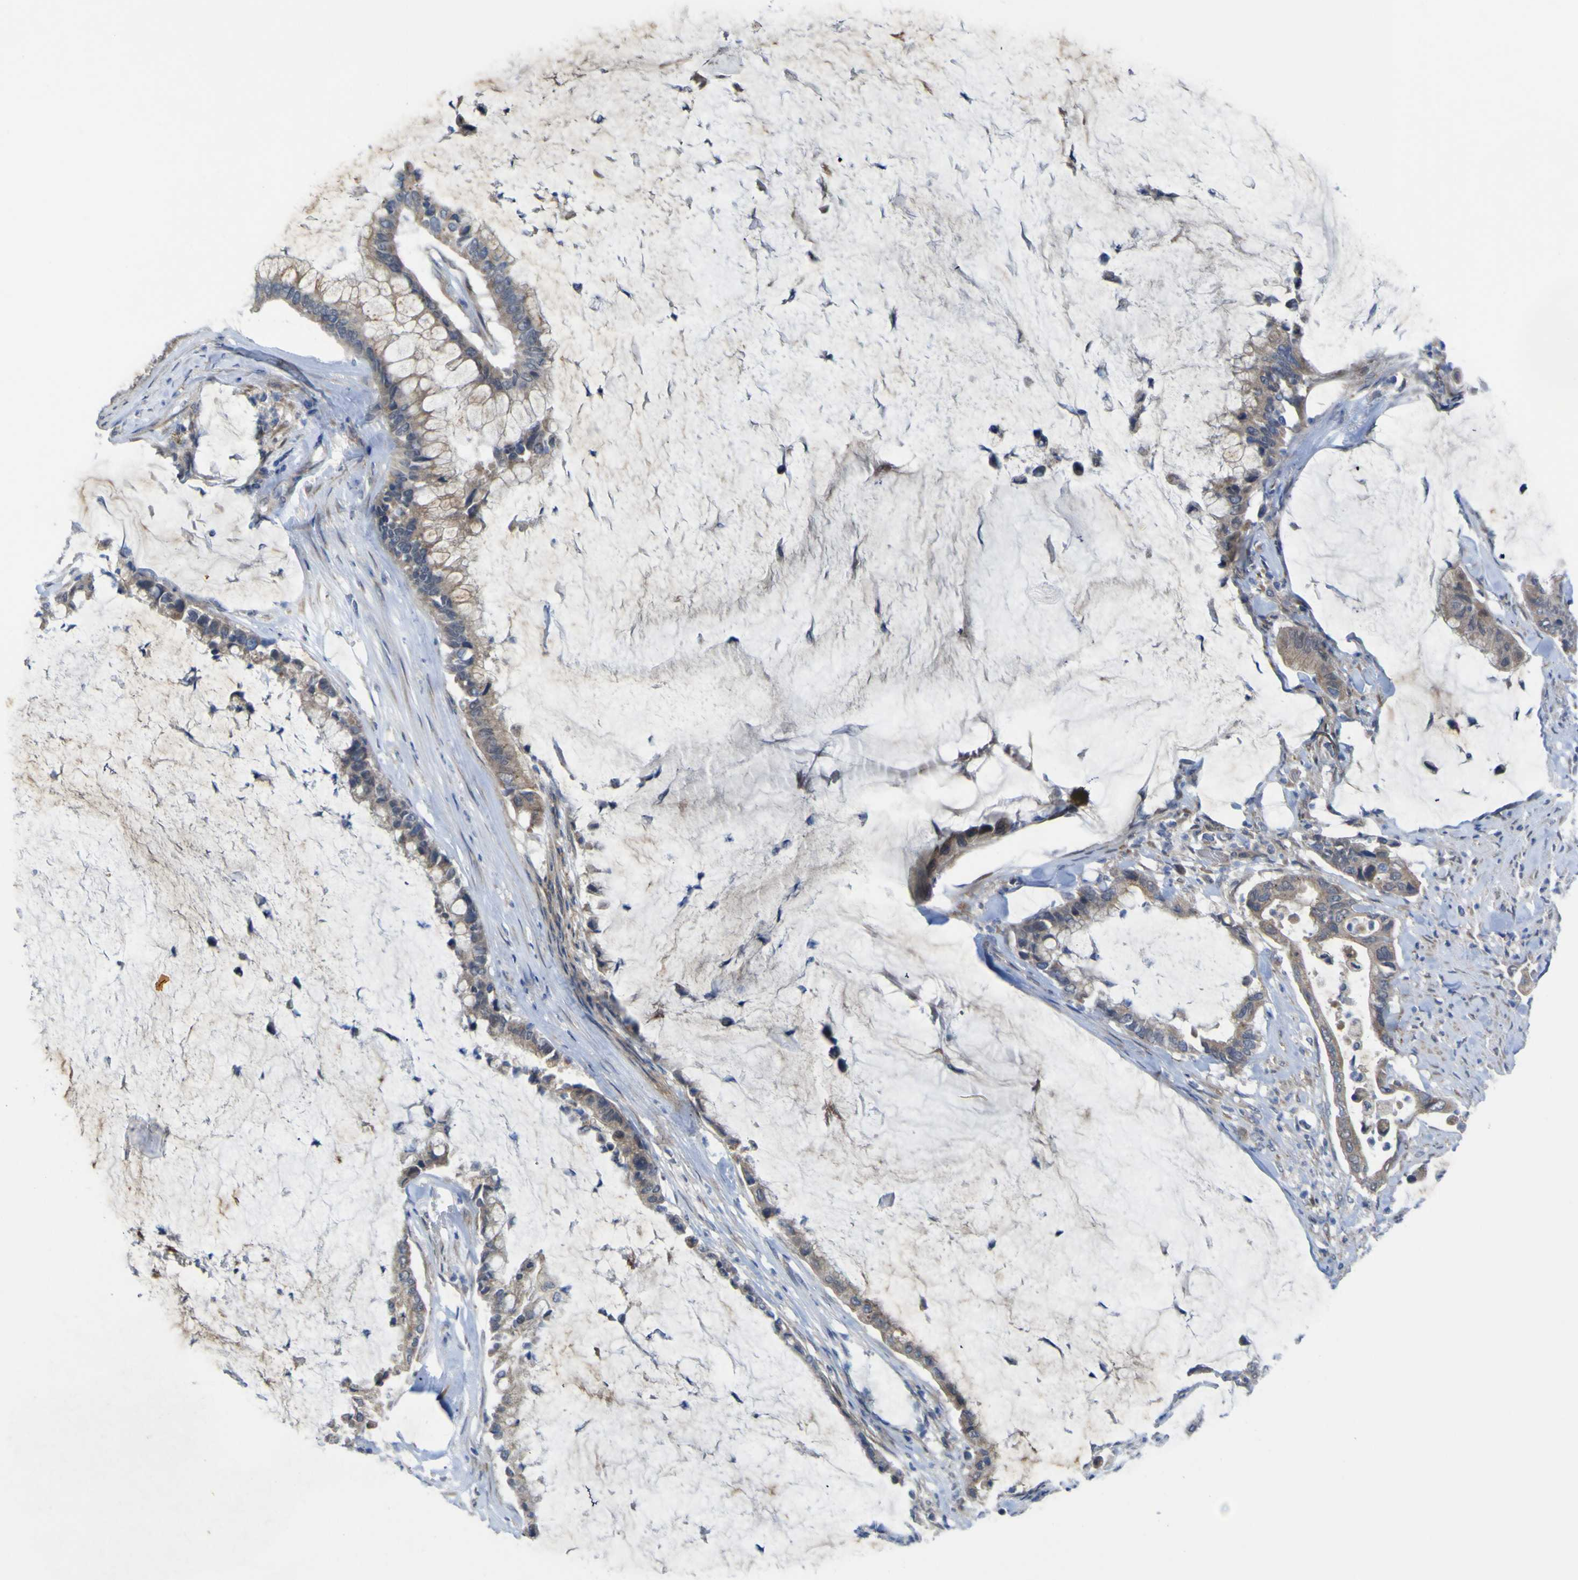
{"staining": {"intensity": "weak", "quantity": ">75%", "location": "cytoplasmic/membranous"}, "tissue": "pancreatic cancer", "cell_type": "Tumor cells", "image_type": "cancer", "snomed": [{"axis": "morphology", "description": "Adenocarcinoma, NOS"}, {"axis": "topography", "description": "Pancreas"}], "caption": "Protein staining of pancreatic adenocarcinoma tissue demonstrates weak cytoplasmic/membranous expression in about >75% of tumor cells.", "gene": "TNFRSF11A", "patient": {"sex": "male", "age": 41}}